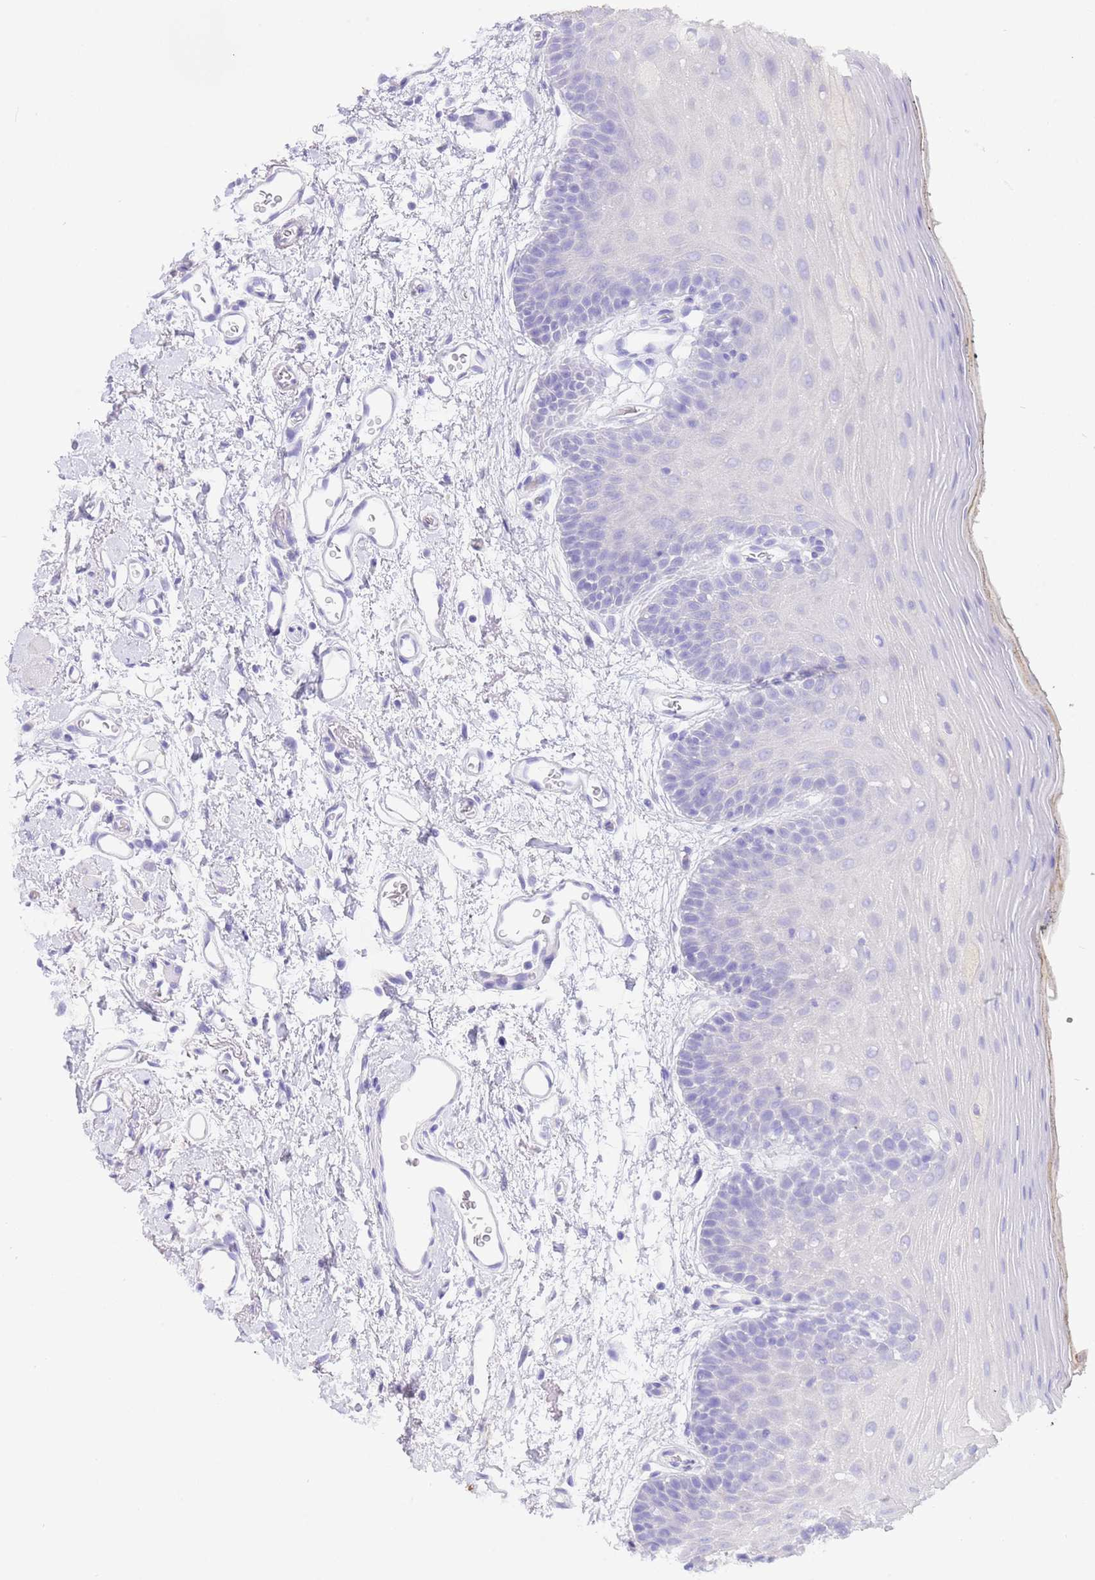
{"staining": {"intensity": "negative", "quantity": "none", "location": "none"}, "tissue": "oral mucosa", "cell_type": "Squamous epithelial cells", "image_type": "normal", "snomed": [{"axis": "morphology", "description": "Normal tissue, NOS"}, {"axis": "topography", "description": "Oral tissue"}, {"axis": "topography", "description": "Tounge, NOS"}], "caption": "Immunohistochemical staining of normal human oral mucosa demonstrates no significant staining in squamous epithelial cells.", "gene": "CPB1", "patient": {"sex": "female", "age": 81}}